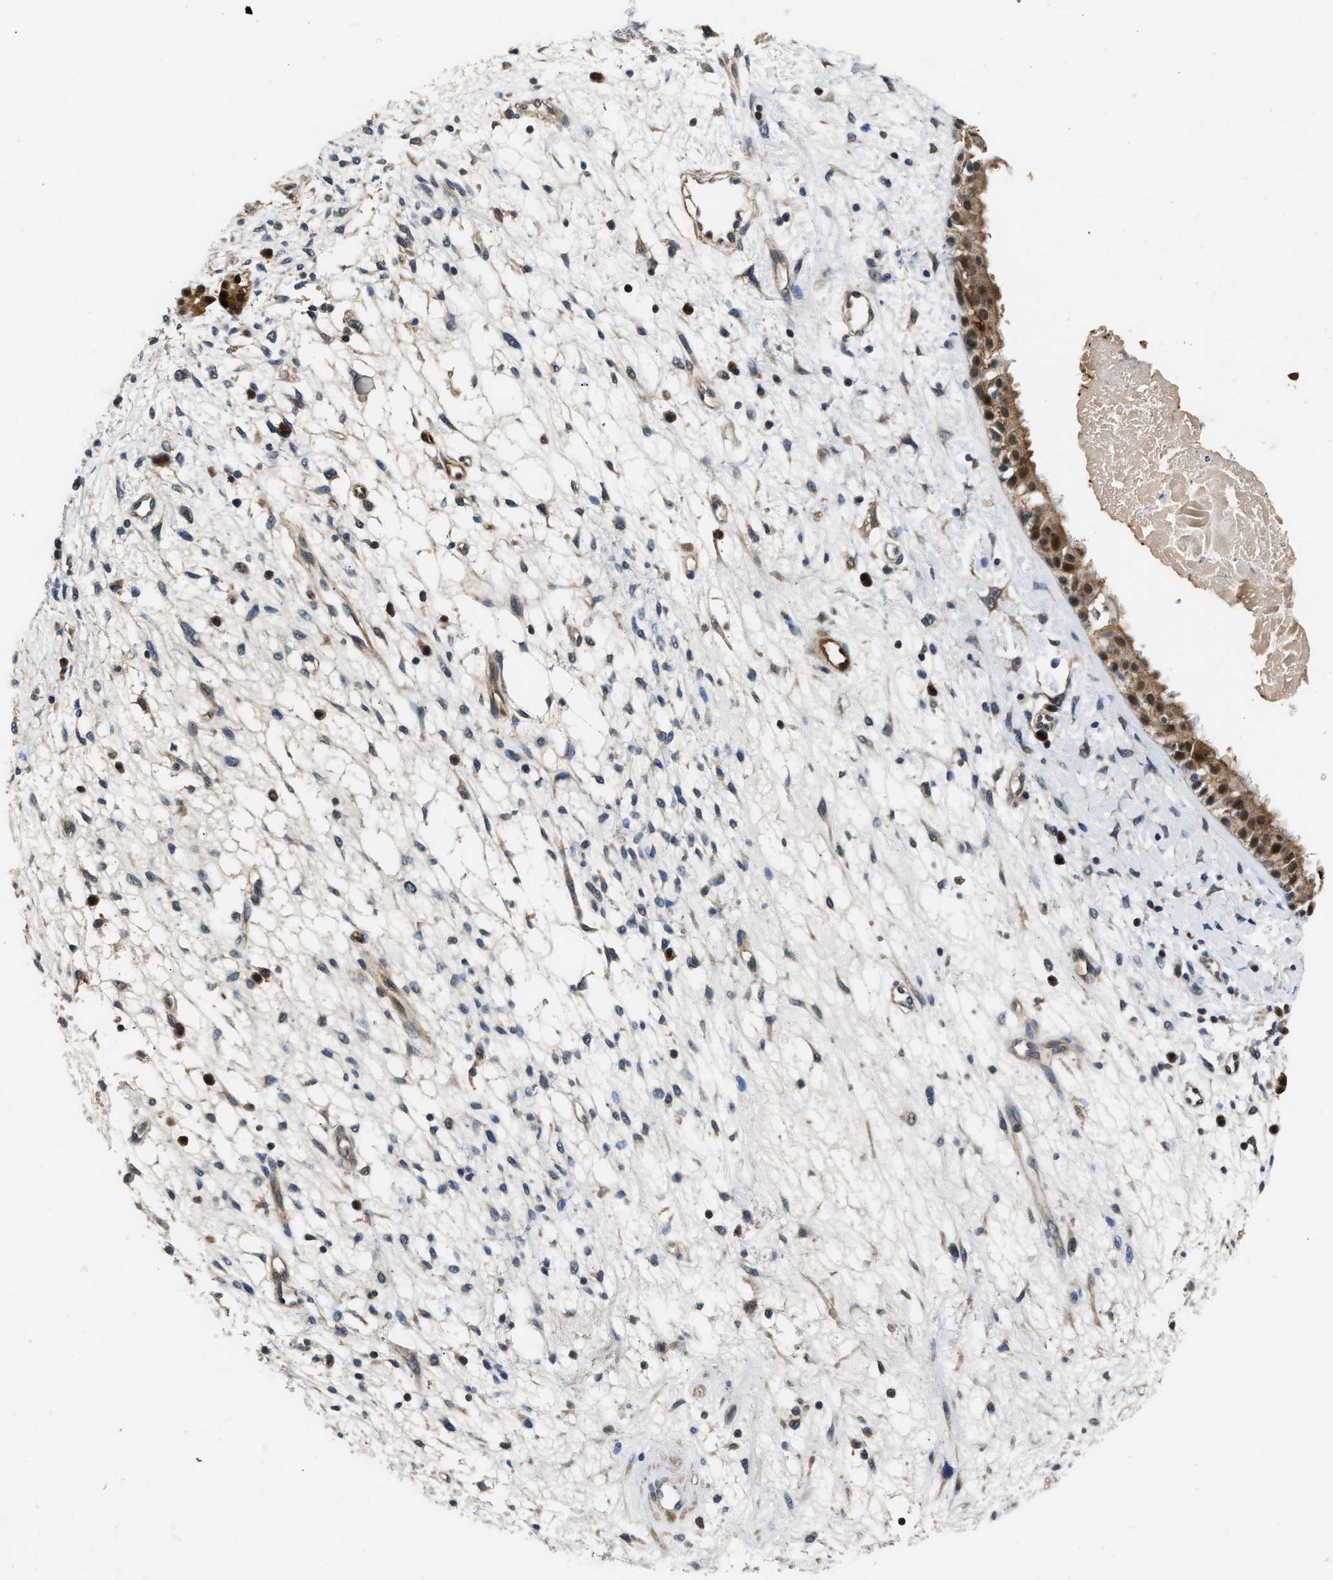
{"staining": {"intensity": "moderate", "quantity": ">75%", "location": "cytoplasmic/membranous,nuclear"}, "tissue": "nasopharynx", "cell_type": "Respiratory epithelial cells", "image_type": "normal", "snomed": [{"axis": "morphology", "description": "Normal tissue, NOS"}, {"axis": "topography", "description": "Nasopharynx"}], "caption": "A high-resolution image shows IHC staining of normal nasopharynx, which displays moderate cytoplasmic/membranous,nuclear expression in approximately >75% of respiratory epithelial cells.", "gene": "PPA1", "patient": {"sex": "male", "age": 22}}